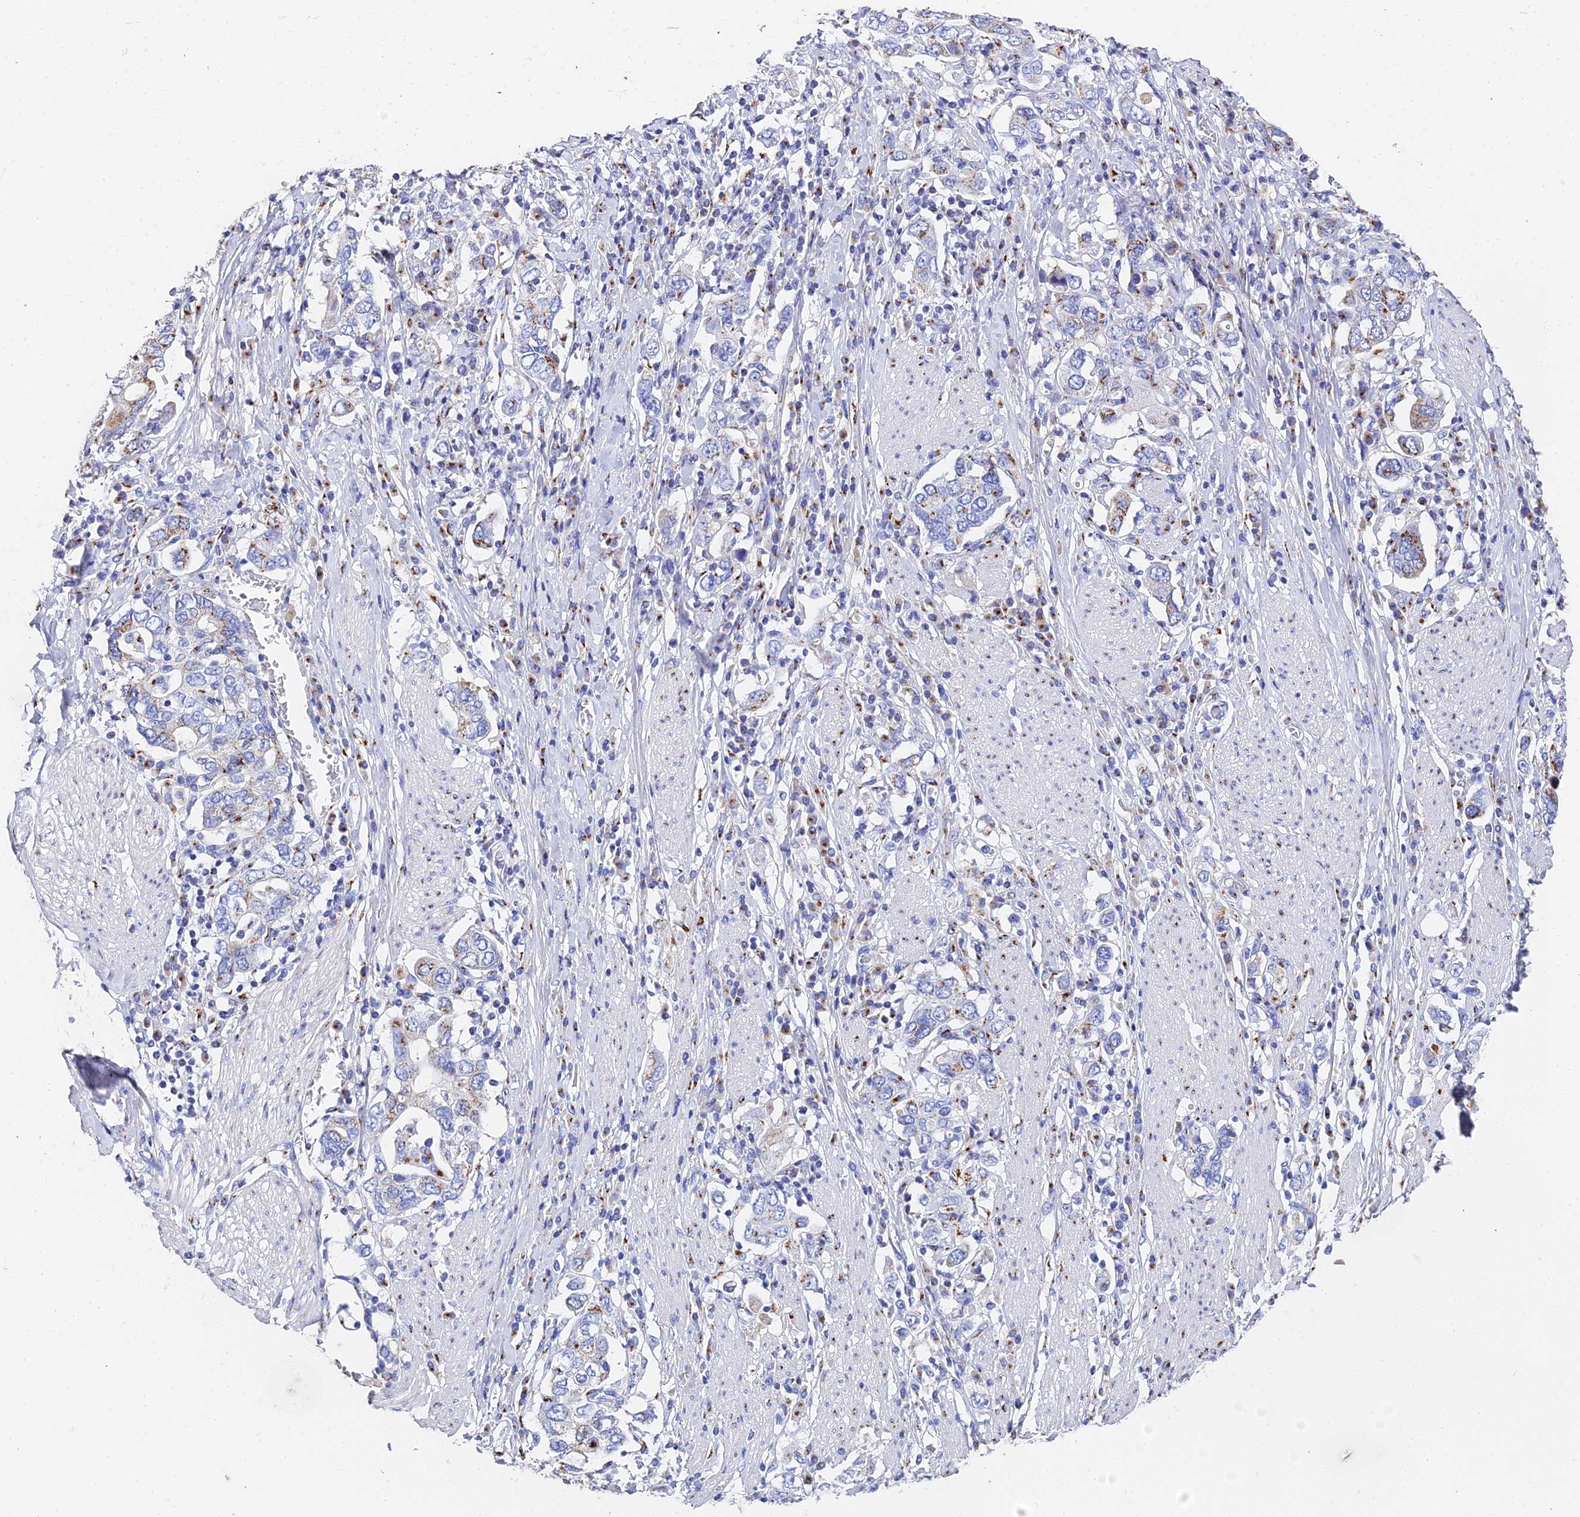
{"staining": {"intensity": "moderate", "quantity": "<25%", "location": "cytoplasmic/membranous"}, "tissue": "stomach cancer", "cell_type": "Tumor cells", "image_type": "cancer", "snomed": [{"axis": "morphology", "description": "Adenocarcinoma, NOS"}, {"axis": "topography", "description": "Stomach, upper"}, {"axis": "topography", "description": "Stomach"}], "caption": "Tumor cells demonstrate low levels of moderate cytoplasmic/membranous staining in approximately <25% of cells in adenocarcinoma (stomach). The protein is shown in brown color, while the nuclei are stained blue.", "gene": "ENSG00000268674", "patient": {"sex": "male", "age": 62}}